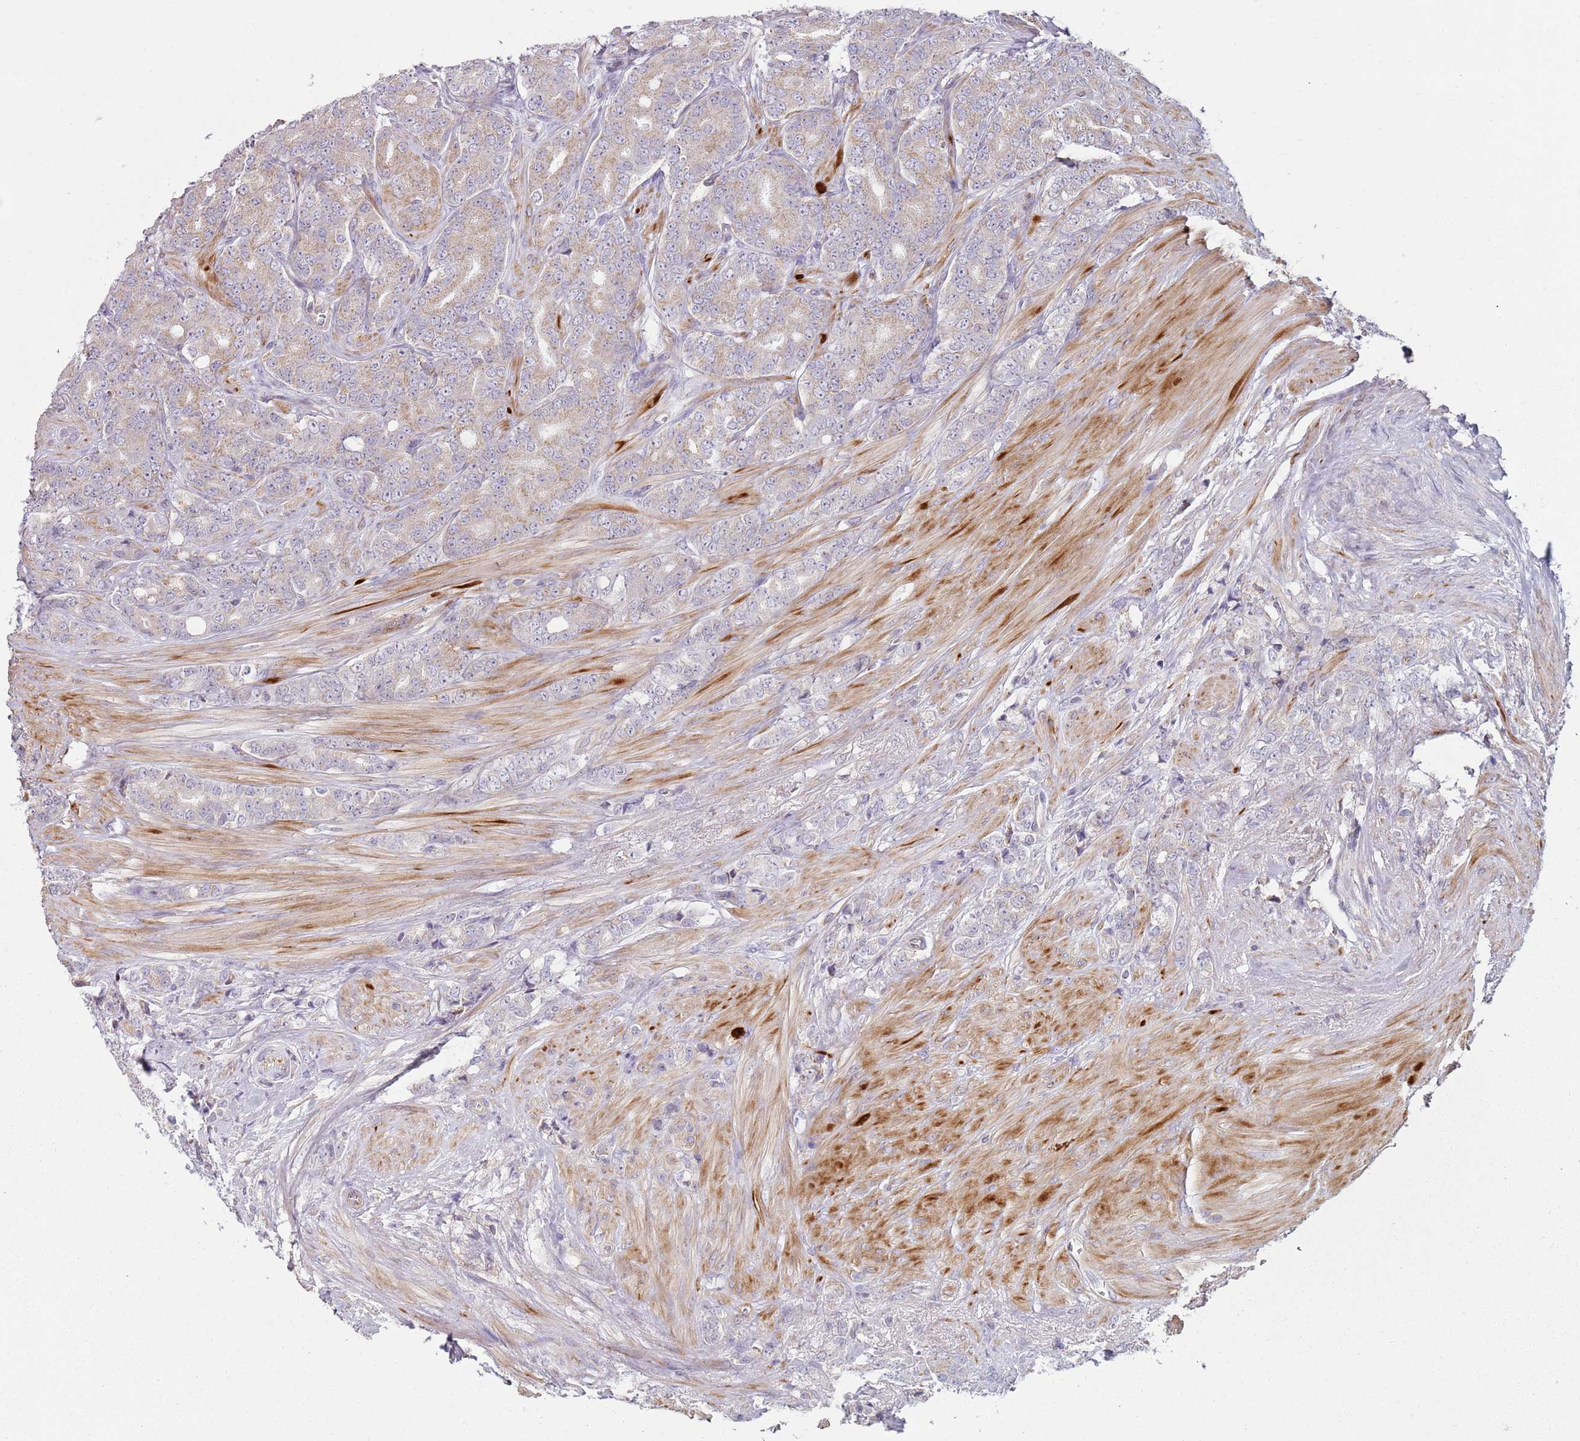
{"staining": {"intensity": "weak", "quantity": "<25%", "location": "cytoplasmic/membranous"}, "tissue": "prostate cancer", "cell_type": "Tumor cells", "image_type": "cancer", "snomed": [{"axis": "morphology", "description": "Adenocarcinoma, High grade"}, {"axis": "topography", "description": "Prostate"}], "caption": "Photomicrograph shows no significant protein positivity in tumor cells of prostate cancer (adenocarcinoma (high-grade)).", "gene": "GAS8", "patient": {"sex": "male", "age": 62}}